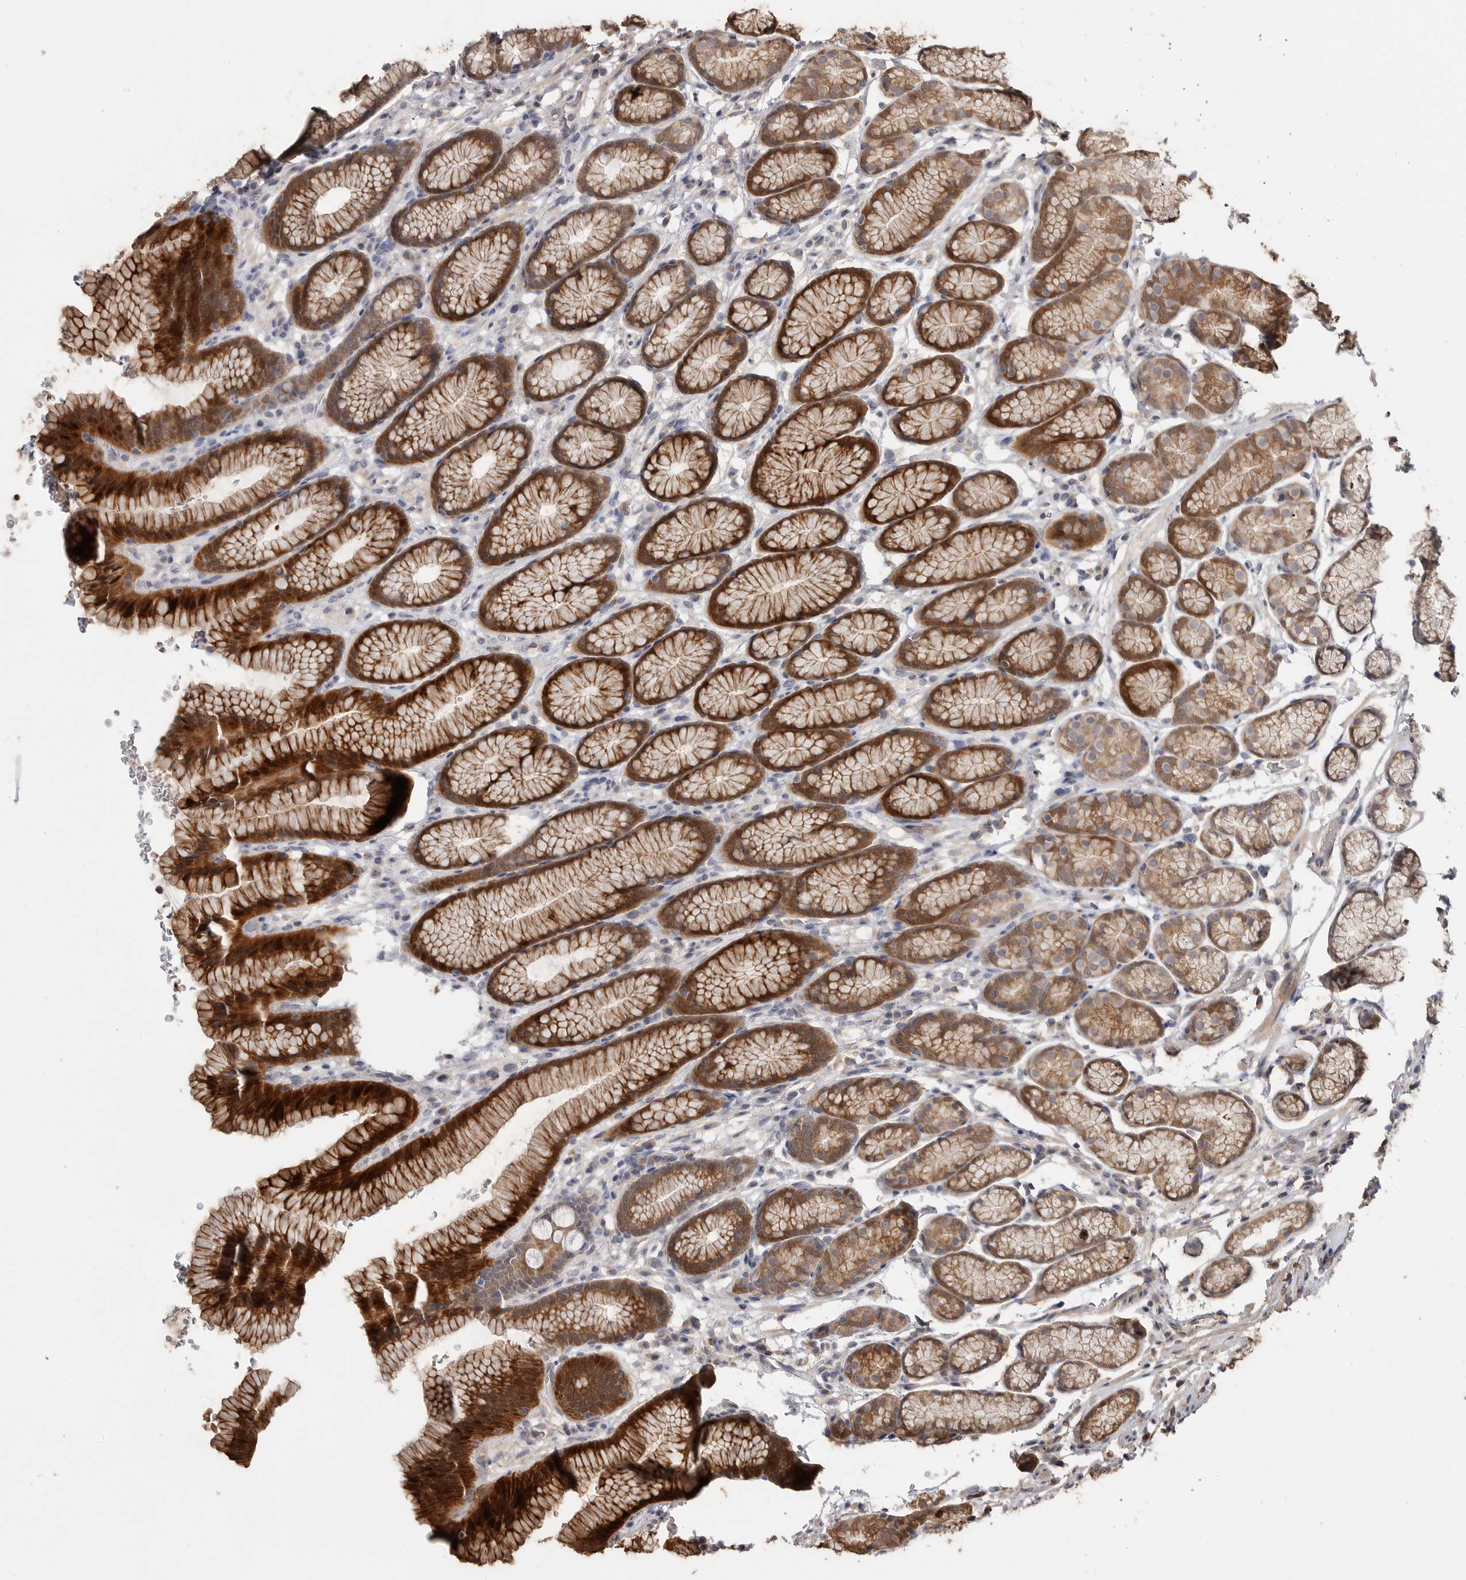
{"staining": {"intensity": "strong", "quantity": "25%-75%", "location": "cytoplasmic/membranous,nuclear"}, "tissue": "stomach", "cell_type": "Glandular cells", "image_type": "normal", "snomed": [{"axis": "morphology", "description": "Normal tissue, NOS"}, {"axis": "topography", "description": "Stomach"}], "caption": "Strong cytoplasmic/membranous,nuclear protein expression is seen in about 25%-75% of glandular cells in stomach. (IHC, brightfield microscopy, high magnification).", "gene": "VN1R4", "patient": {"sex": "male", "age": 42}}